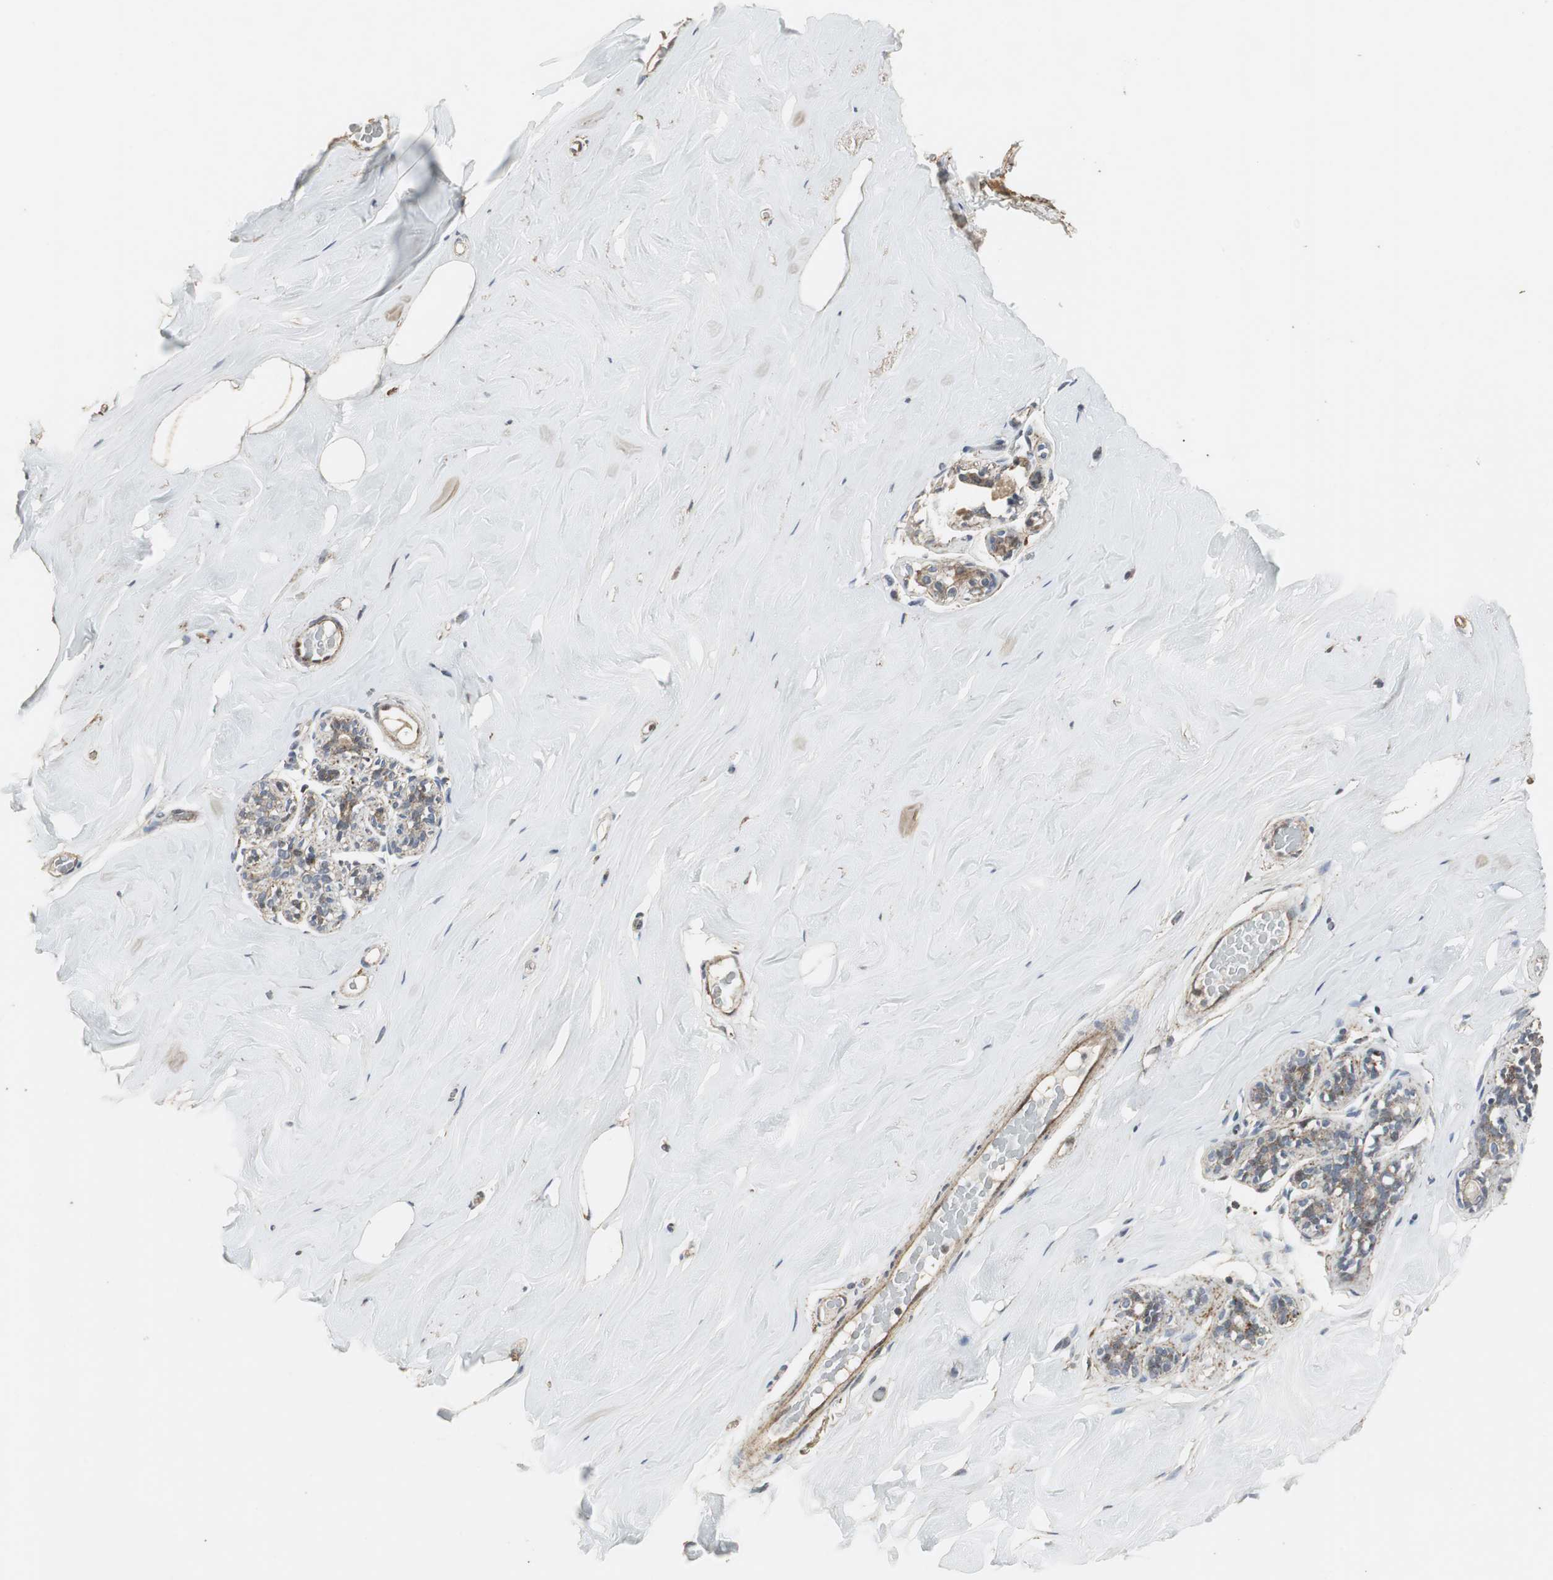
{"staining": {"intensity": "weak", "quantity": "25%-75%", "location": "cytoplasmic/membranous"}, "tissue": "breast", "cell_type": "Glandular cells", "image_type": "normal", "snomed": [{"axis": "morphology", "description": "Normal tissue, NOS"}, {"axis": "topography", "description": "Breast"}], "caption": "This histopathology image exhibits immunohistochemistry staining of normal breast, with low weak cytoplasmic/membranous positivity in approximately 25%-75% of glandular cells.", "gene": "DNAJB4", "patient": {"sex": "female", "age": 75}}